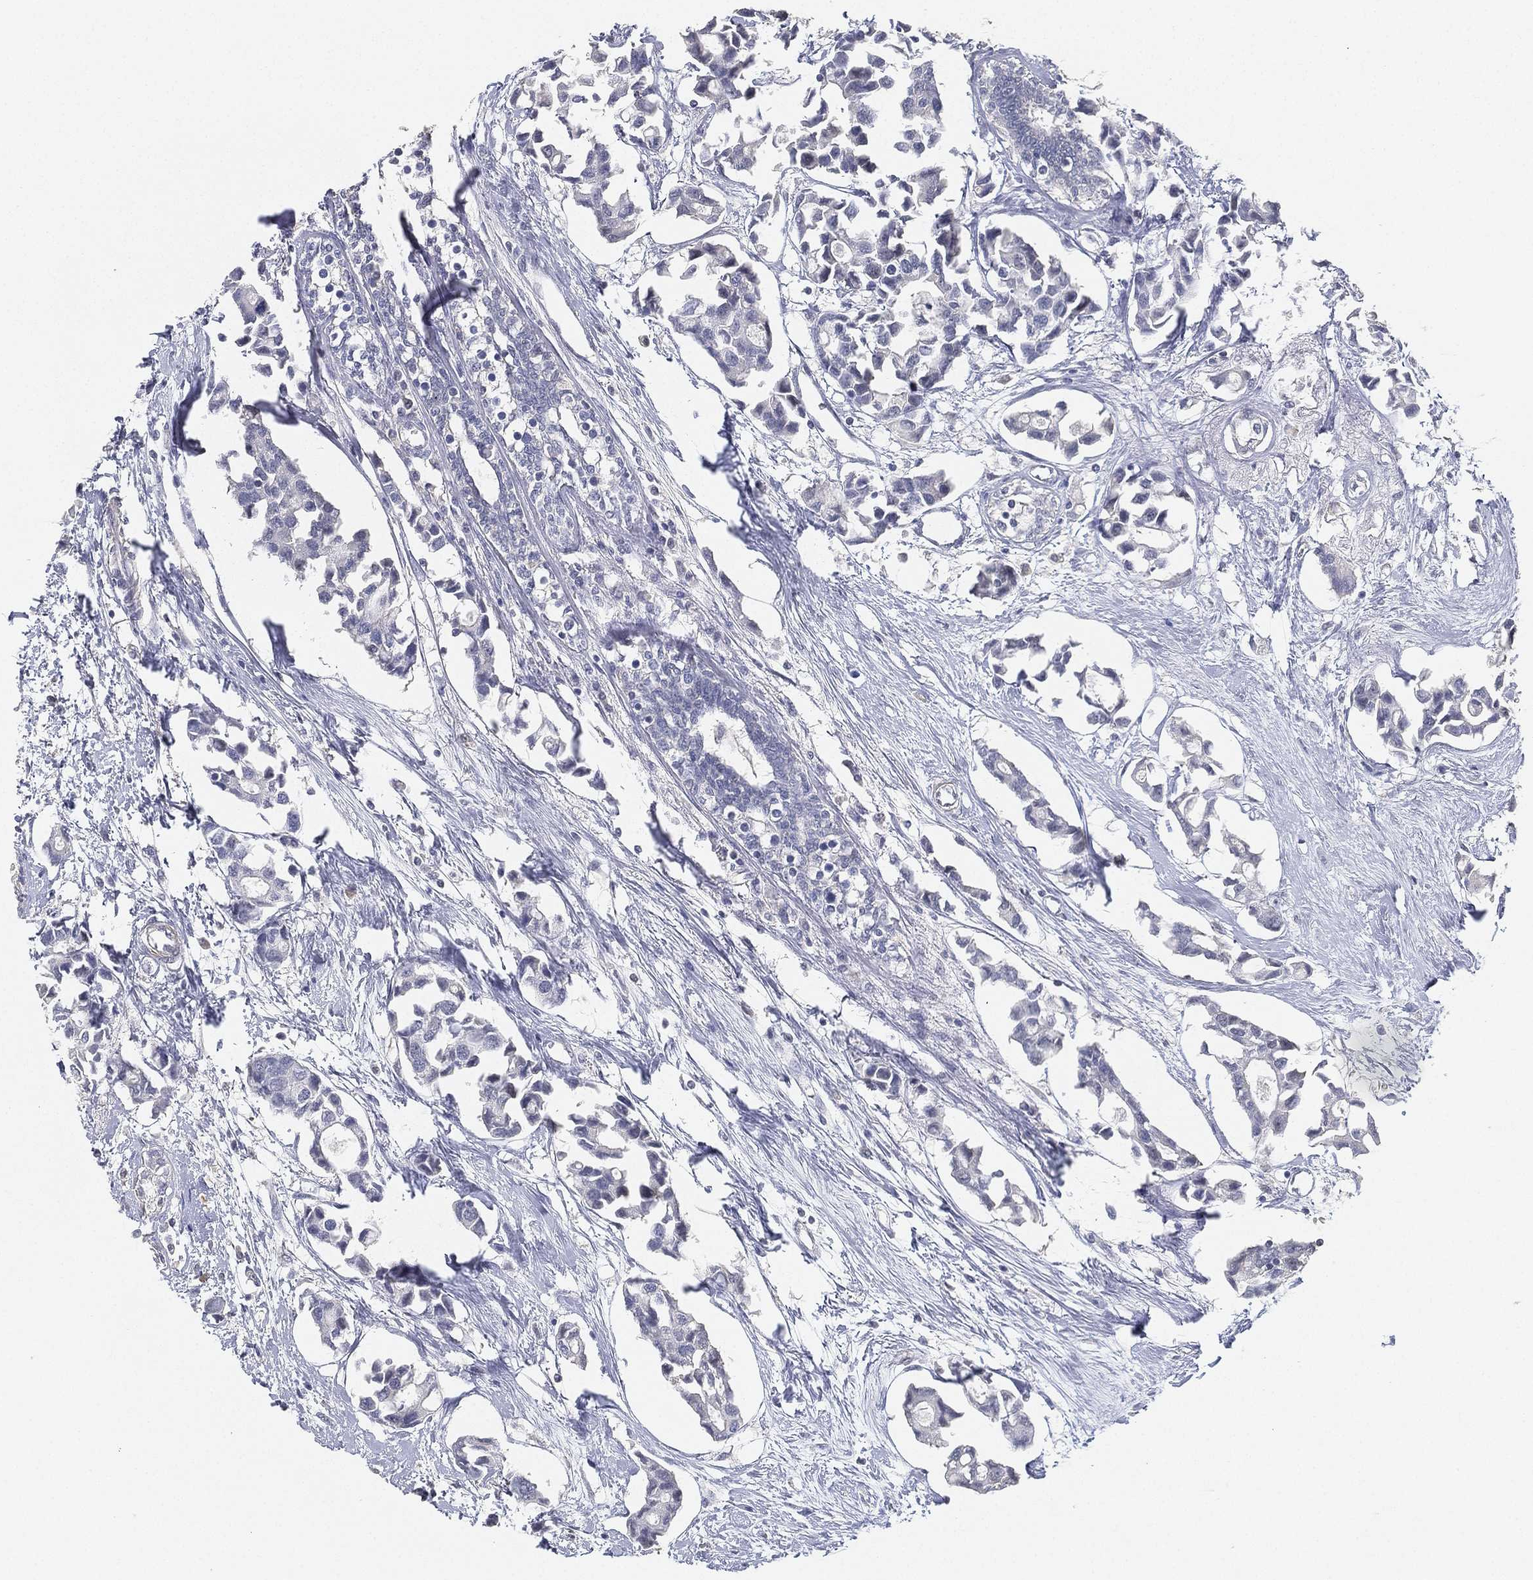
{"staining": {"intensity": "negative", "quantity": "none", "location": "none"}, "tissue": "breast cancer", "cell_type": "Tumor cells", "image_type": "cancer", "snomed": [{"axis": "morphology", "description": "Duct carcinoma"}, {"axis": "topography", "description": "Breast"}], "caption": "Immunohistochemistry of intraductal carcinoma (breast) demonstrates no staining in tumor cells.", "gene": "GPR61", "patient": {"sex": "female", "age": 83}}